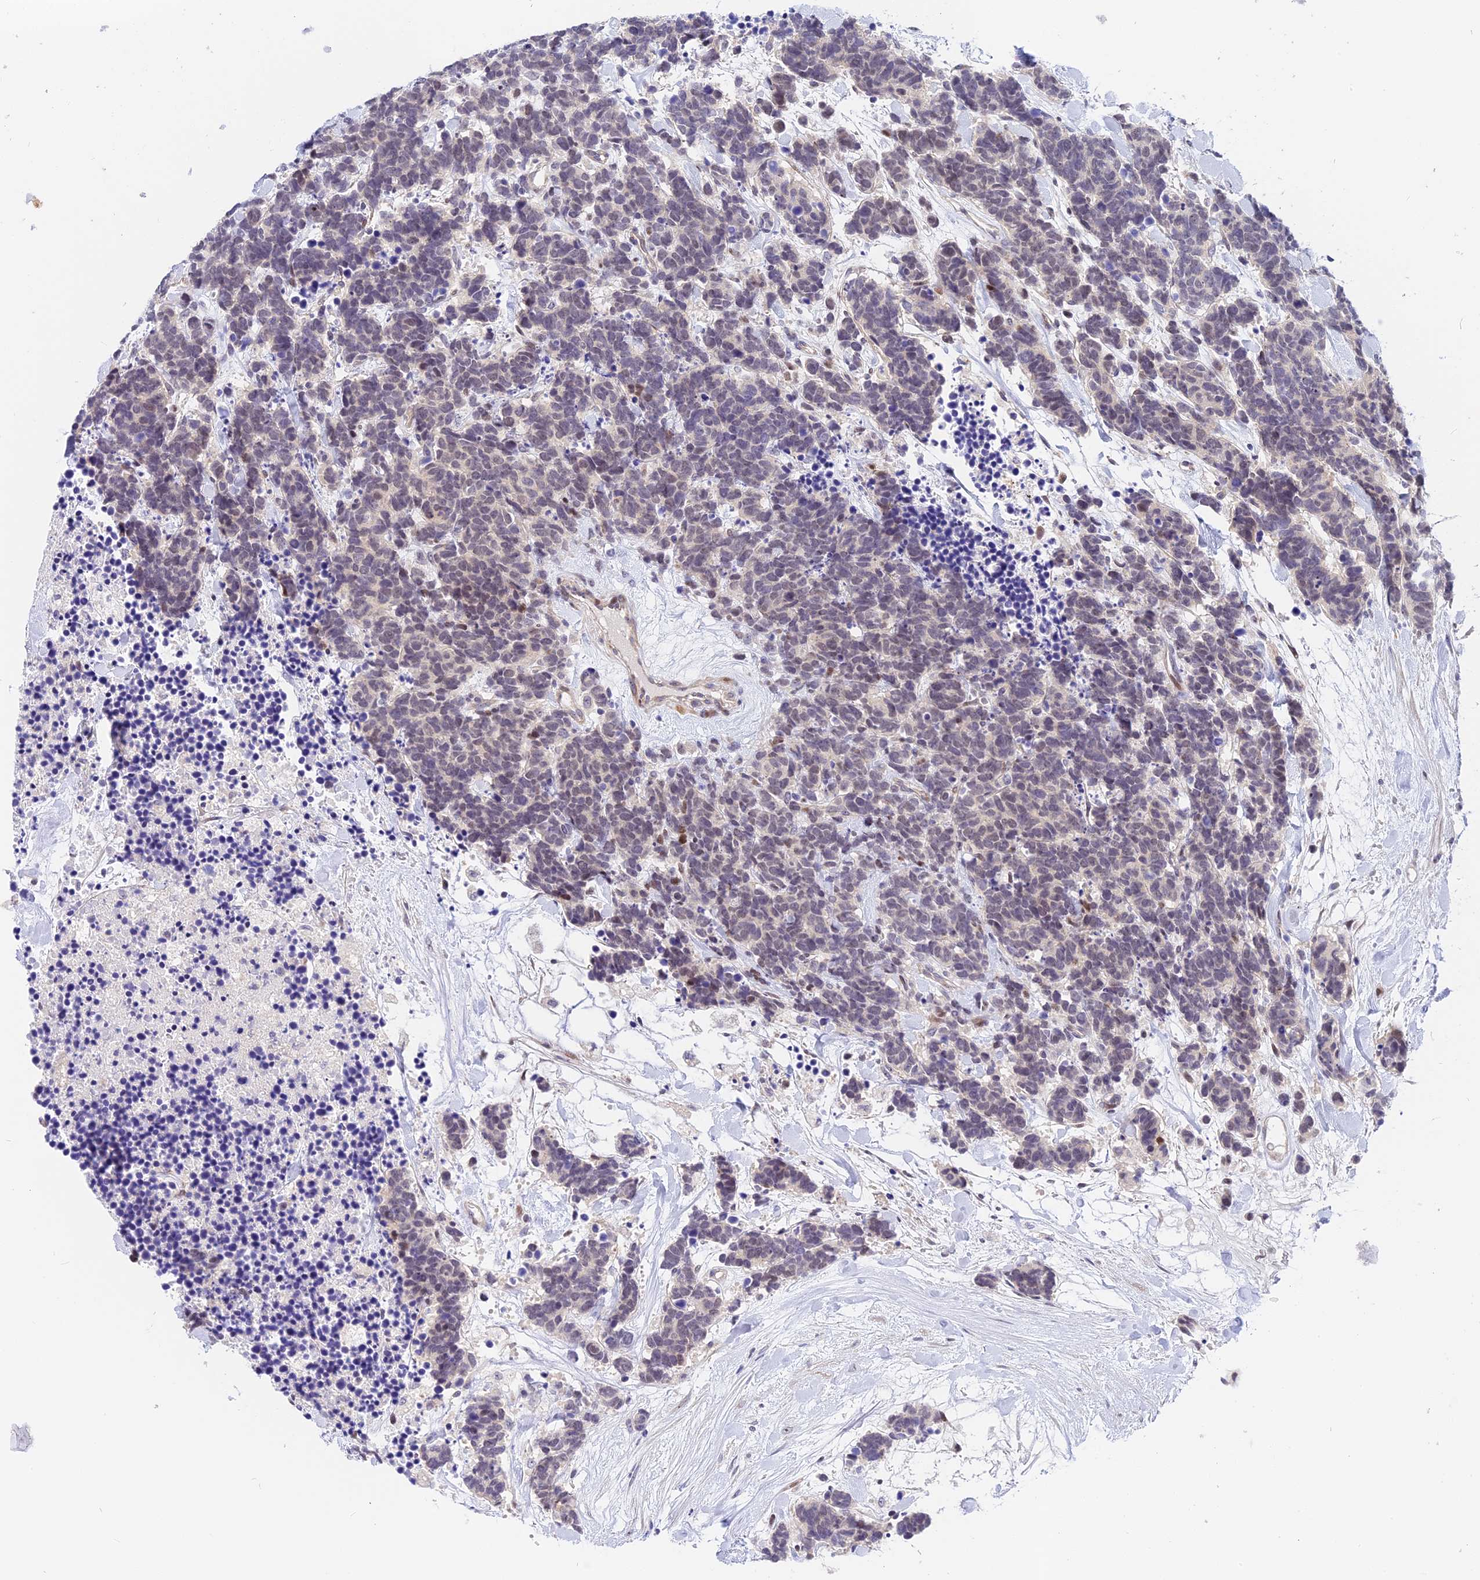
{"staining": {"intensity": "negative", "quantity": "none", "location": "none"}, "tissue": "carcinoid", "cell_type": "Tumor cells", "image_type": "cancer", "snomed": [{"axis": "morphology", "description": "Carcinoma, NOS"}, {"axis": "morphology", "description": "Carcinoid, malignant, NOS"}, {"axis": "topography", "description": "Prostate"}], "caption": "DAB immunohistochemical staining of carcinoid displays no significant staining in tumor cells.", "gene": "MIDN", "patient": {"sex": "male", "age": 57}}